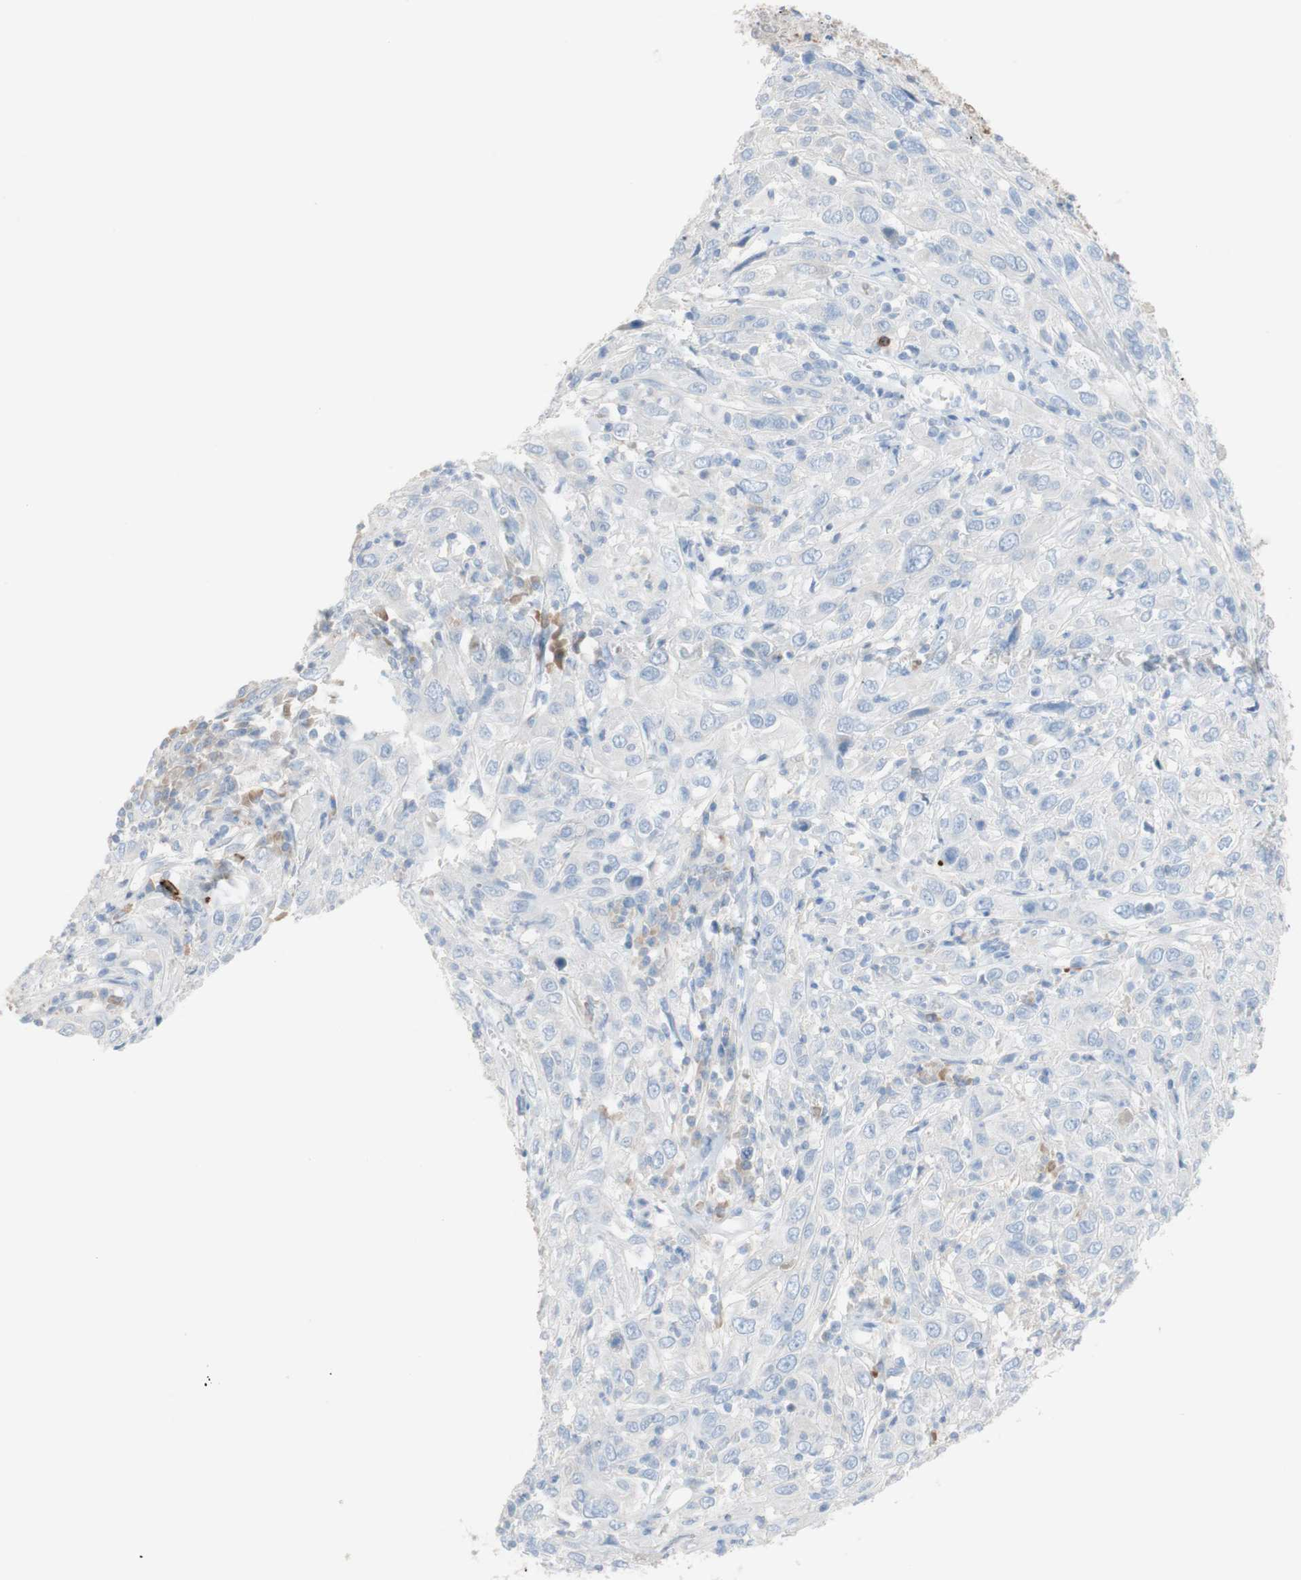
{"staining": {"intensity": "negative", "quantity": "none", "location": "none"}, "tissue": "cervical cancer", "cell_type": "Tumor cells", "image_type": "cancer", "snomed": [{"axis": "morphology", "description": "Squamous cell carcinoma, NOS"}, {"axis": "topography", "description": "Cervix"}], "caption": "The image shows no staining of tumor cells in cervical cancer. Nuclei are stained in blue.", "gene": "PACSIN1", "patient": {"sex": "female", "age": 46}}